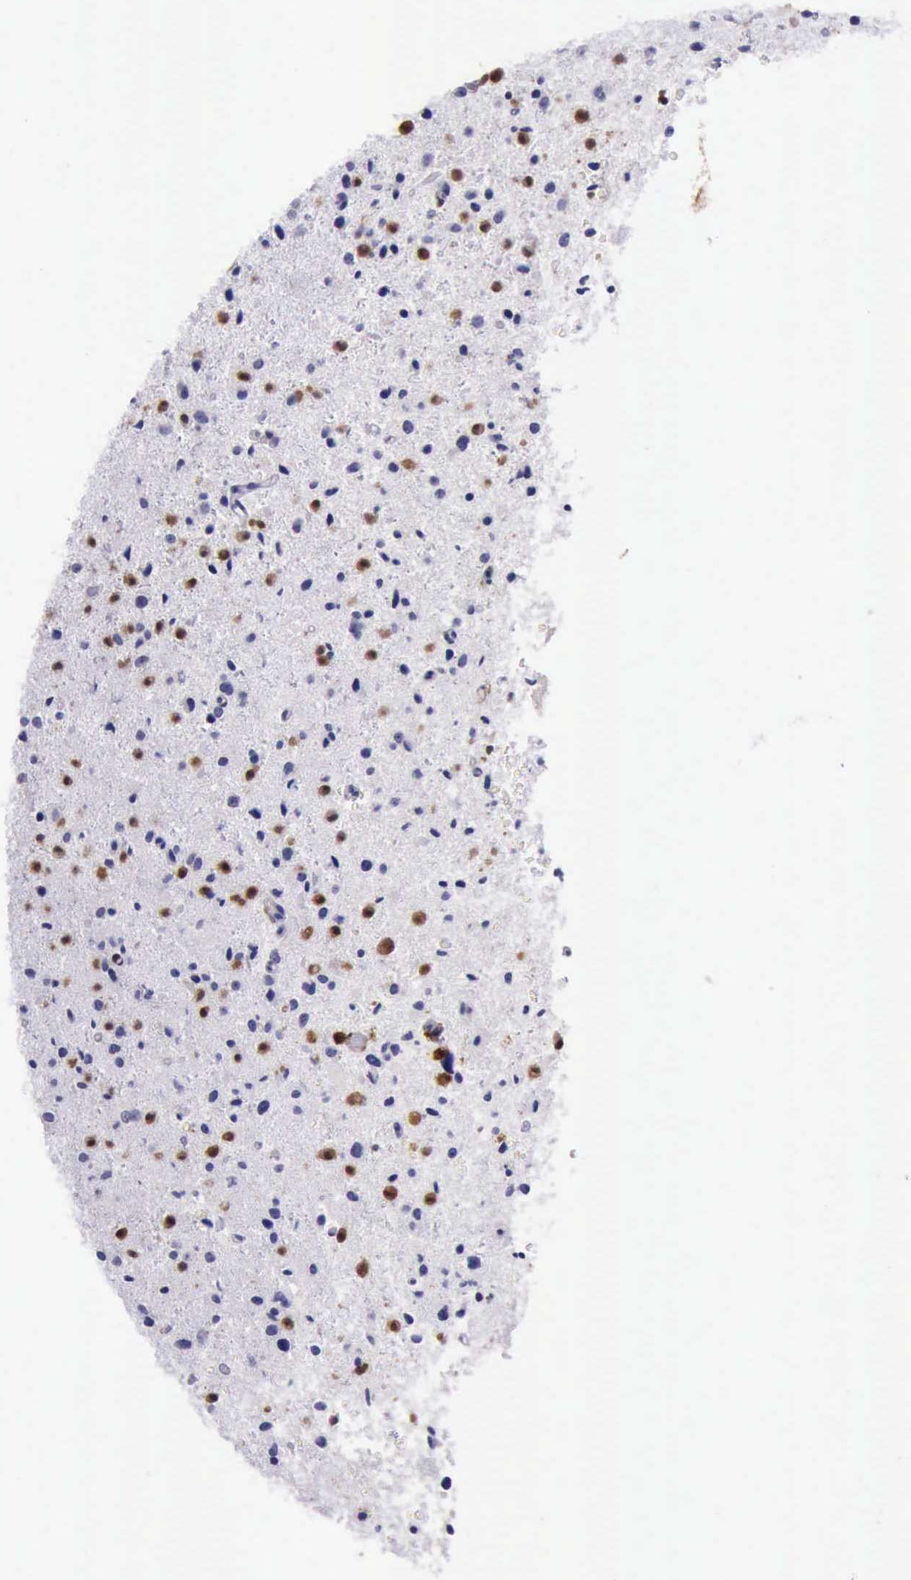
{"staining": {"intensity": "moderate", "quantity": "<25%", "location": "cytoplasmic/membranous,nuclear"}, "tissue": "glioma", "cell_type": "Tumor cells", "image_type": "cancer", "snomed": [{"axis": "morphology", "description": "Glioma, malignant, Low grade"}, {"axis": "topography", "description": "Brain"}], "caption": "Tumor cells reveal moderate cytoplasmic/membranous and nuclear staining in about <25% of cells in glioma.", "gene": "TYMP", "patient": {"sex": "female", "age": 46}}